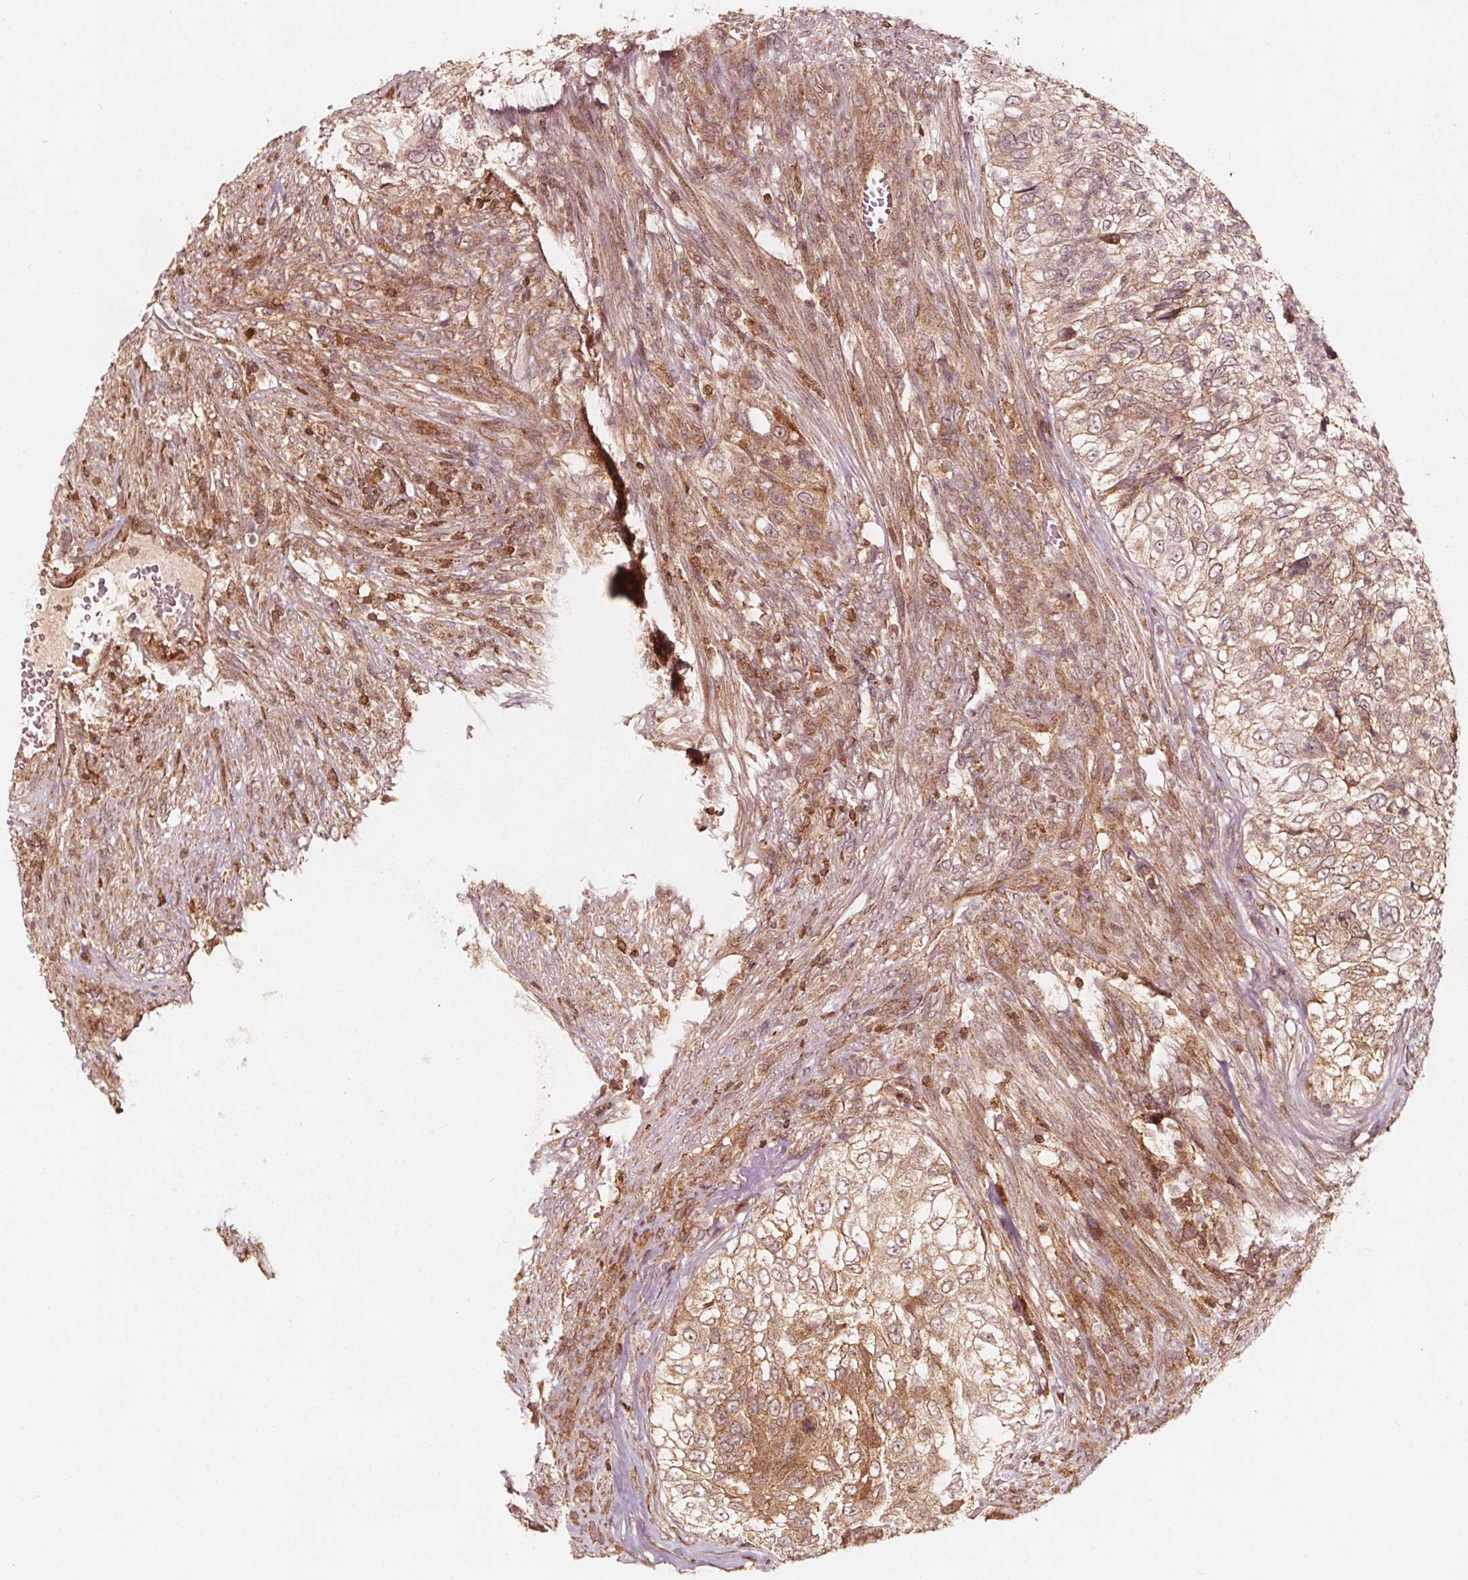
{"staining": {"intensity": "moderate", "quantity": ">75%", "location": "cytoplasmic/membranous"}, "tissue": "urothelial cancer", "cell_type": "Tumor cells", "image_type": "cancer", "snomed": [{"axis": "morphology", "description": "Urothelial carcinoma, High grade"}, {"axis": "topography", "description": "Urinary bladder"}], "caption": "Immunohistochemical staining of human high-grade urothelial carcinoma demonstrates medium levels of moderate cytoplasmic/membranous protein expression in about >75% of tumor cells. (Stains: DAB (3,3'-diaminobenzidine) in brown, nuclei in blue, Microscopy: brightfield microscopy at high magnification).", "gene": "AIP", "patient": {"sex": "female", "age": 60}}